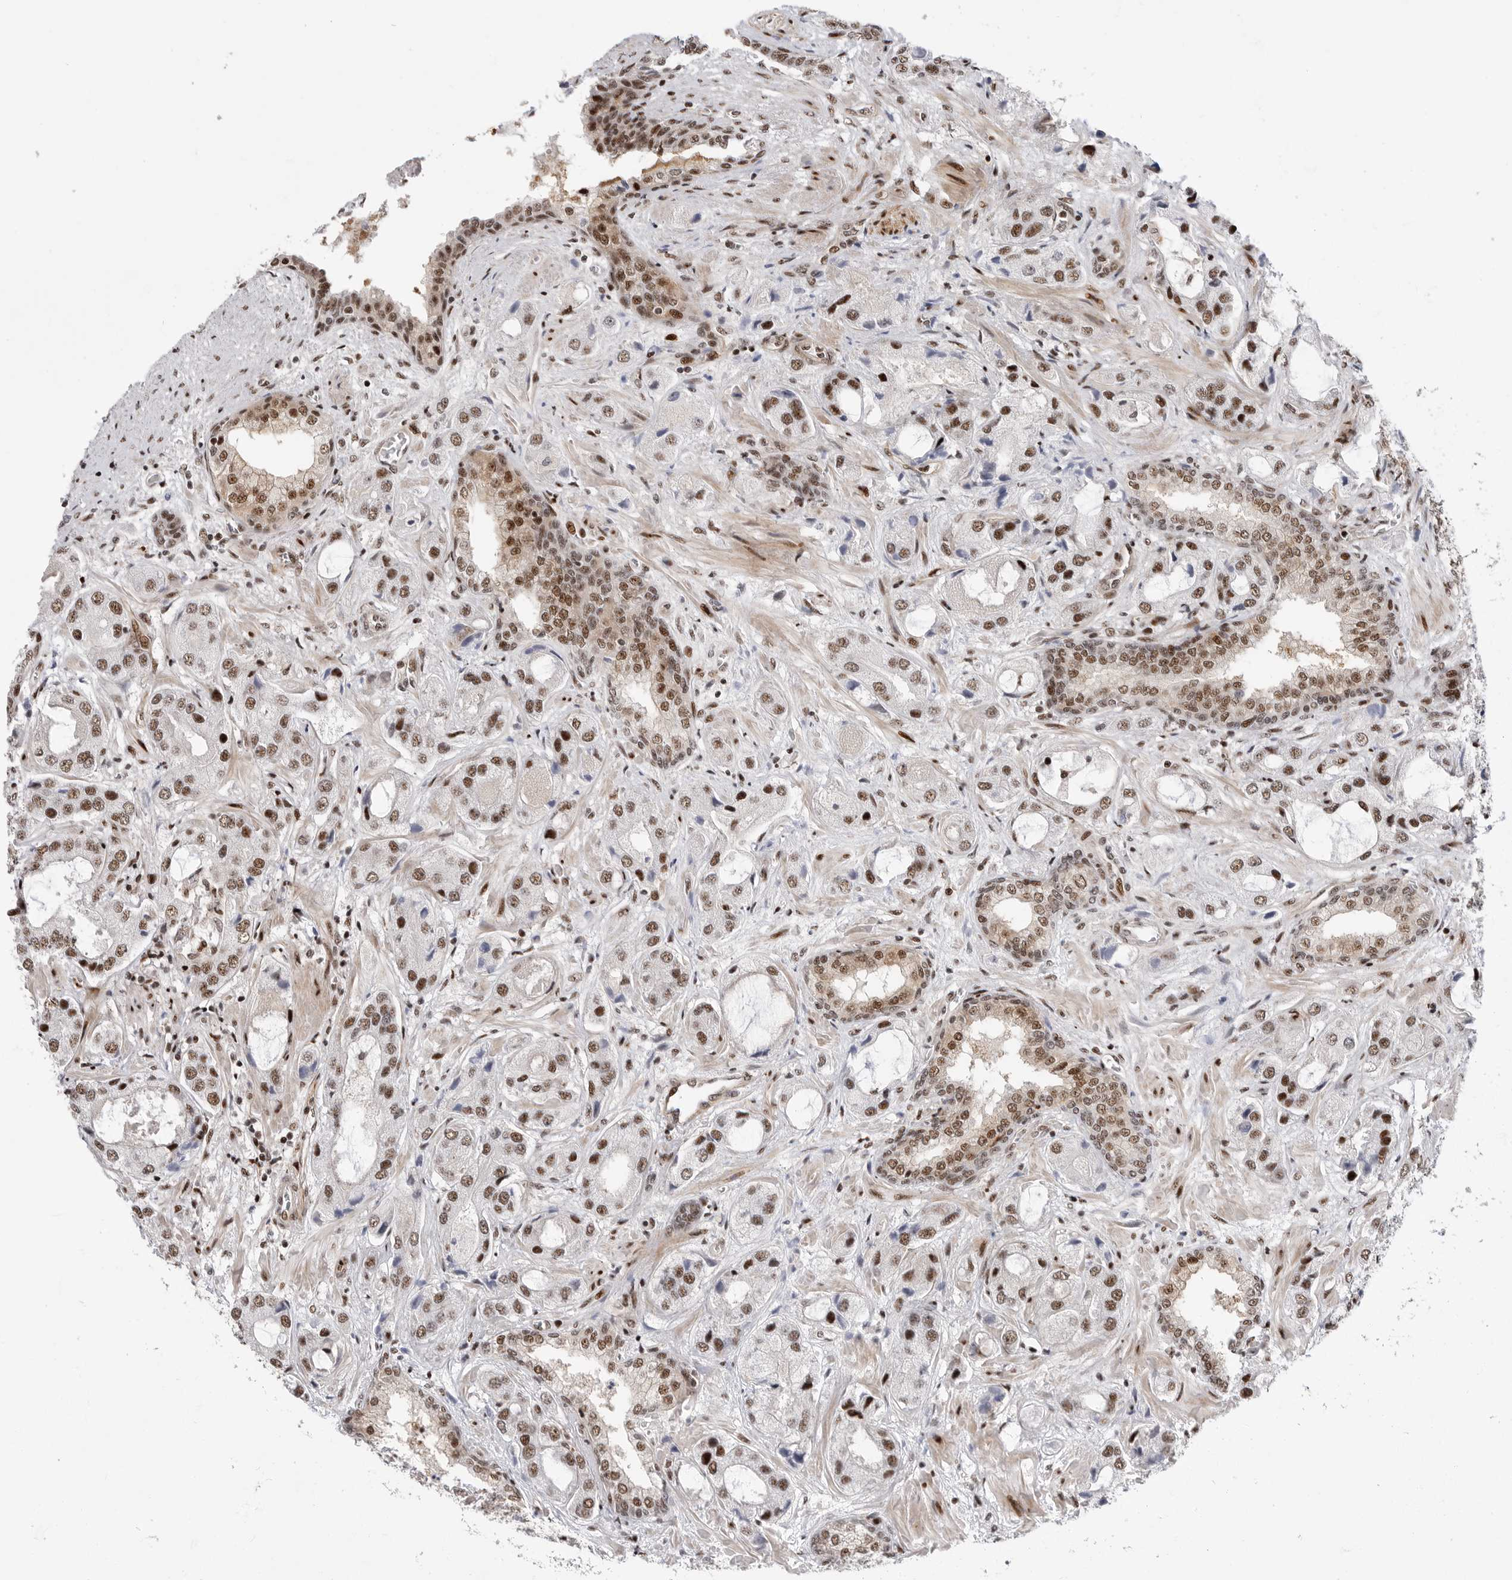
{"staining": {"intensity": "moderate", "quantity": ">75%", "location": "nuclear"}, "tissue": "prostate cancer", "cell_type": "Tumor cells", "image_type": "cancer", "snomed": [{"axis": "morphology", "description": "Normal tissue, NOS"}, {"axis": "morphology", "description": "Adenocarcinoma, High grade"}, {"axis": "topography", "description": "Prostate"}, {"axis": "topography", "description": "Peripheral nerve tissue"}], "caption": "DAB immunohistochemical staining of adenocarcinoma (high-grade) (prostate) displays moderate nuclear protein positivity in about >75% of tumor cells.", "gene": "GPATCH2", "patient": {"sex": "male", "age": 59}}